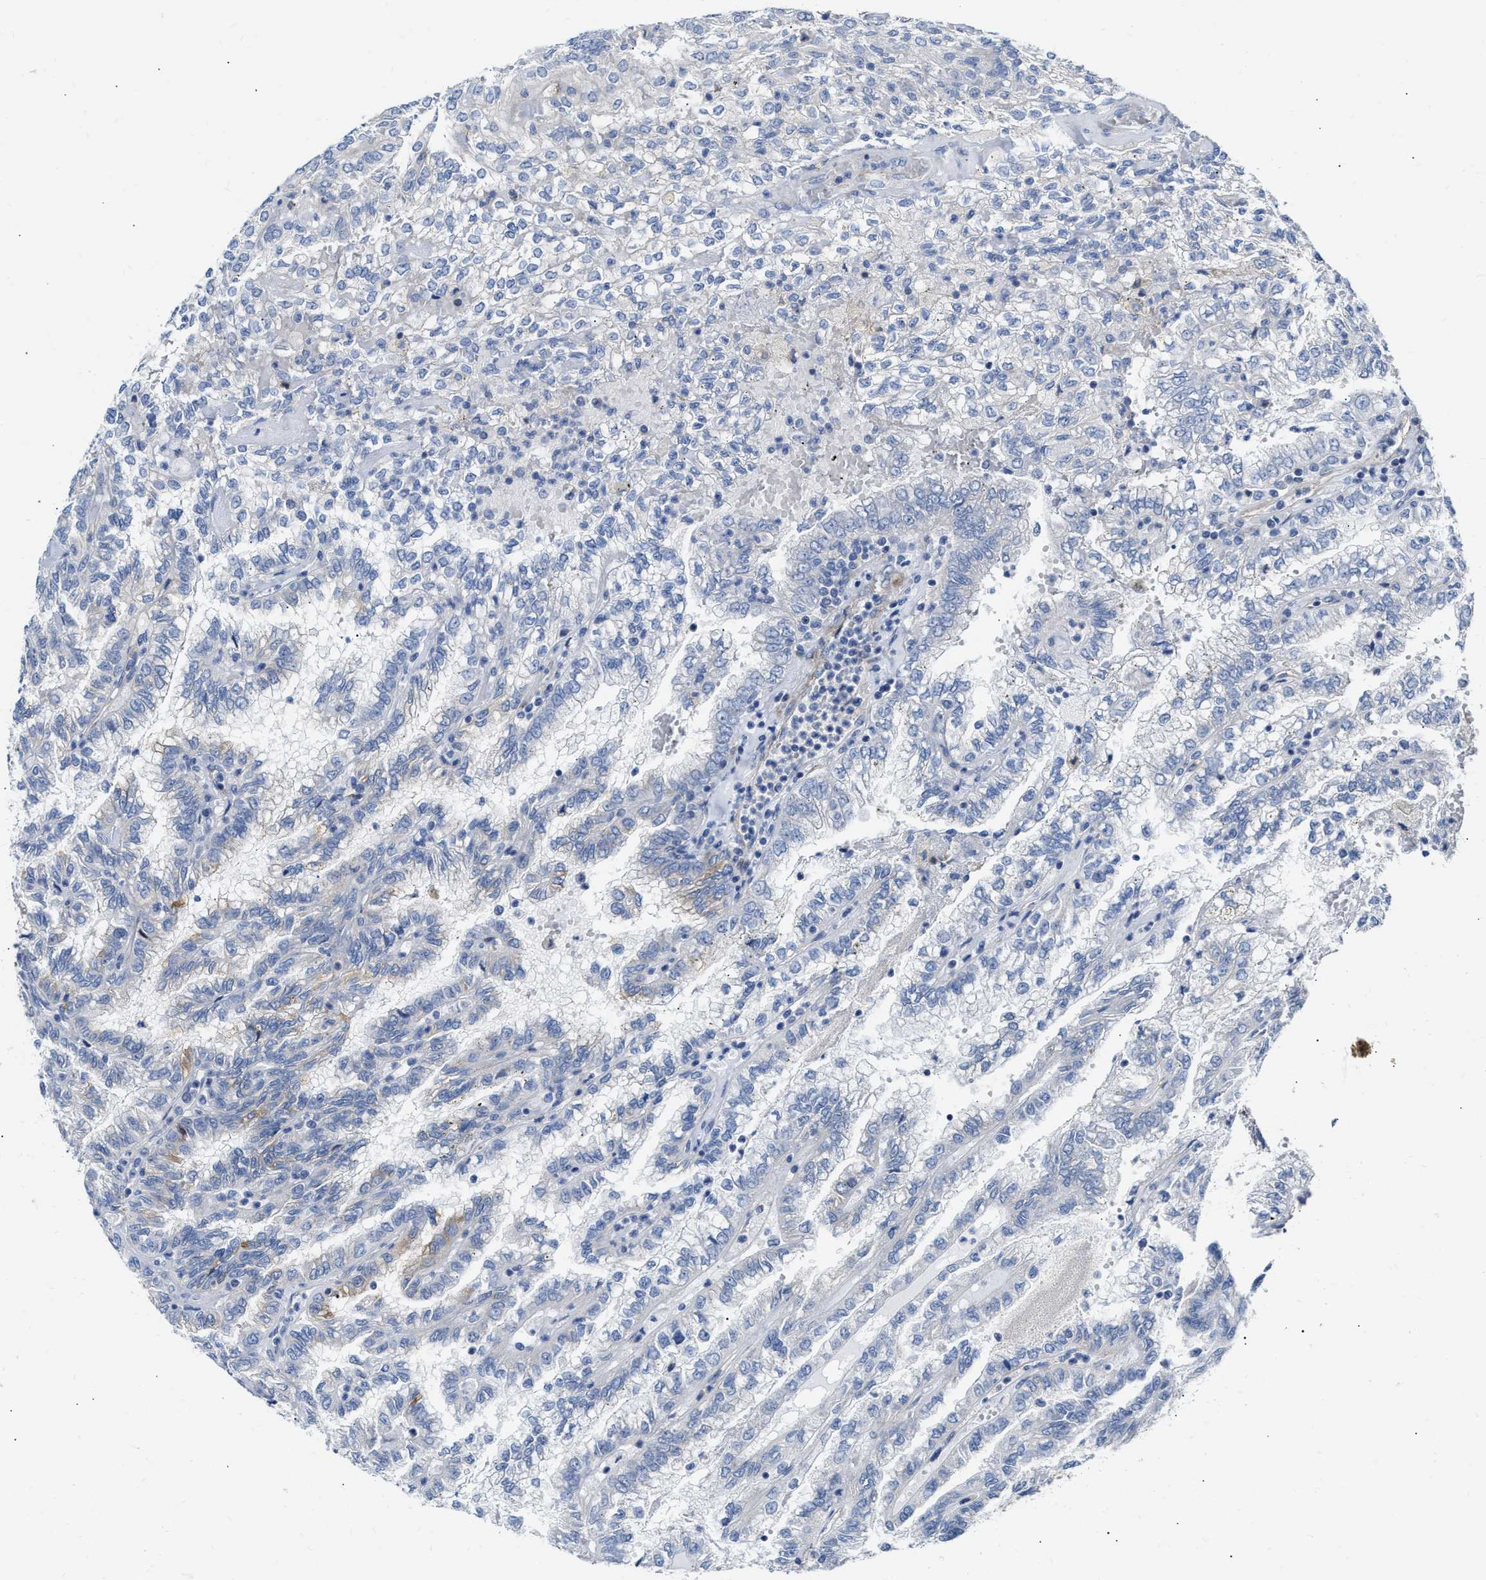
{"staining": {"intensity": "negative", "quantity": "none", "location": "none"}, "tissue": "renal cancer", "cell_type": "Tumor cells", "image_type": "cancer", "snomed": [{"axis": "morphology", "description": "Inflammation, NOS"}, {"axis": "morphology", "description": "Adenocarcinoma, NOS"}, {"axis": "topography", "description": "Kidney"}], "caption": "Renal adenocarcinoma was stained to show a protein in brown. There is no significant staining in tumor cells.", "gene": "FHL1", "patient": {"sex": "male", "age": 68}}